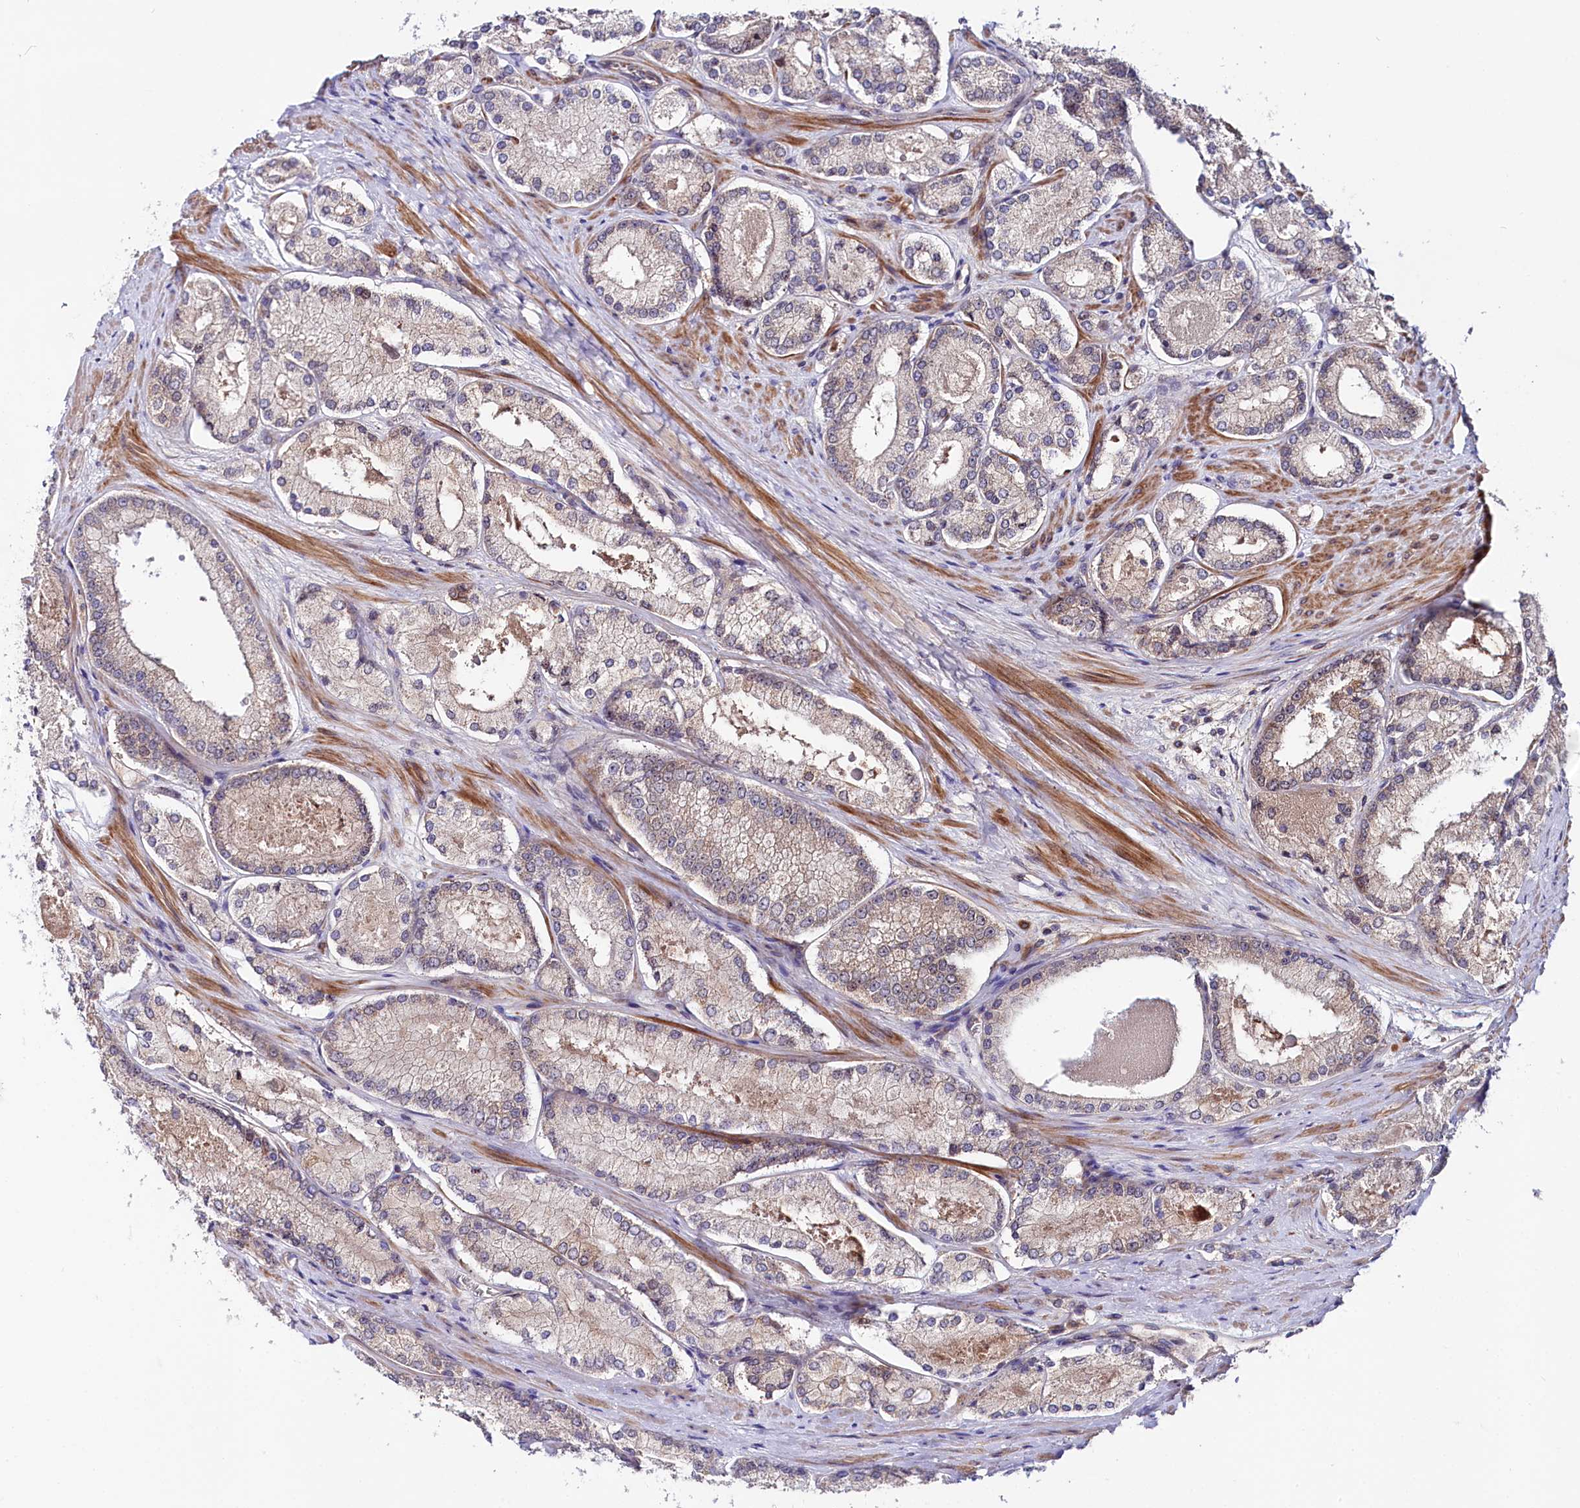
{"staining": {"intensity": "weak", "quantity": "<25%", "location": "cytoplasmic/membranous"}, "tissue": "prostate cancer", "cell_type": "Tumor cells", "image_type": "cancer", "snomed": [{"axis": "morphology", "description": "Adenocarcinoma, Low grade"}, {"axis": "topography", "description": "Prostate"}], "caption": "High magnification brightfield microscopy of prostate low-grade adenocarcinoma stained with DAB (3,3'-diaminobenzidine) (brown) and counterstained with hematoxylin (blue): tumor cells show no significant positivity. (Stains: DAB (3,3'-diaminobenzidine) IHC with hematoxylin counter stain, Microscopy: brightfield microscopy at high magnification).", "gene": "NEDD1", "patient": {"sex": "male", "age": 74}}